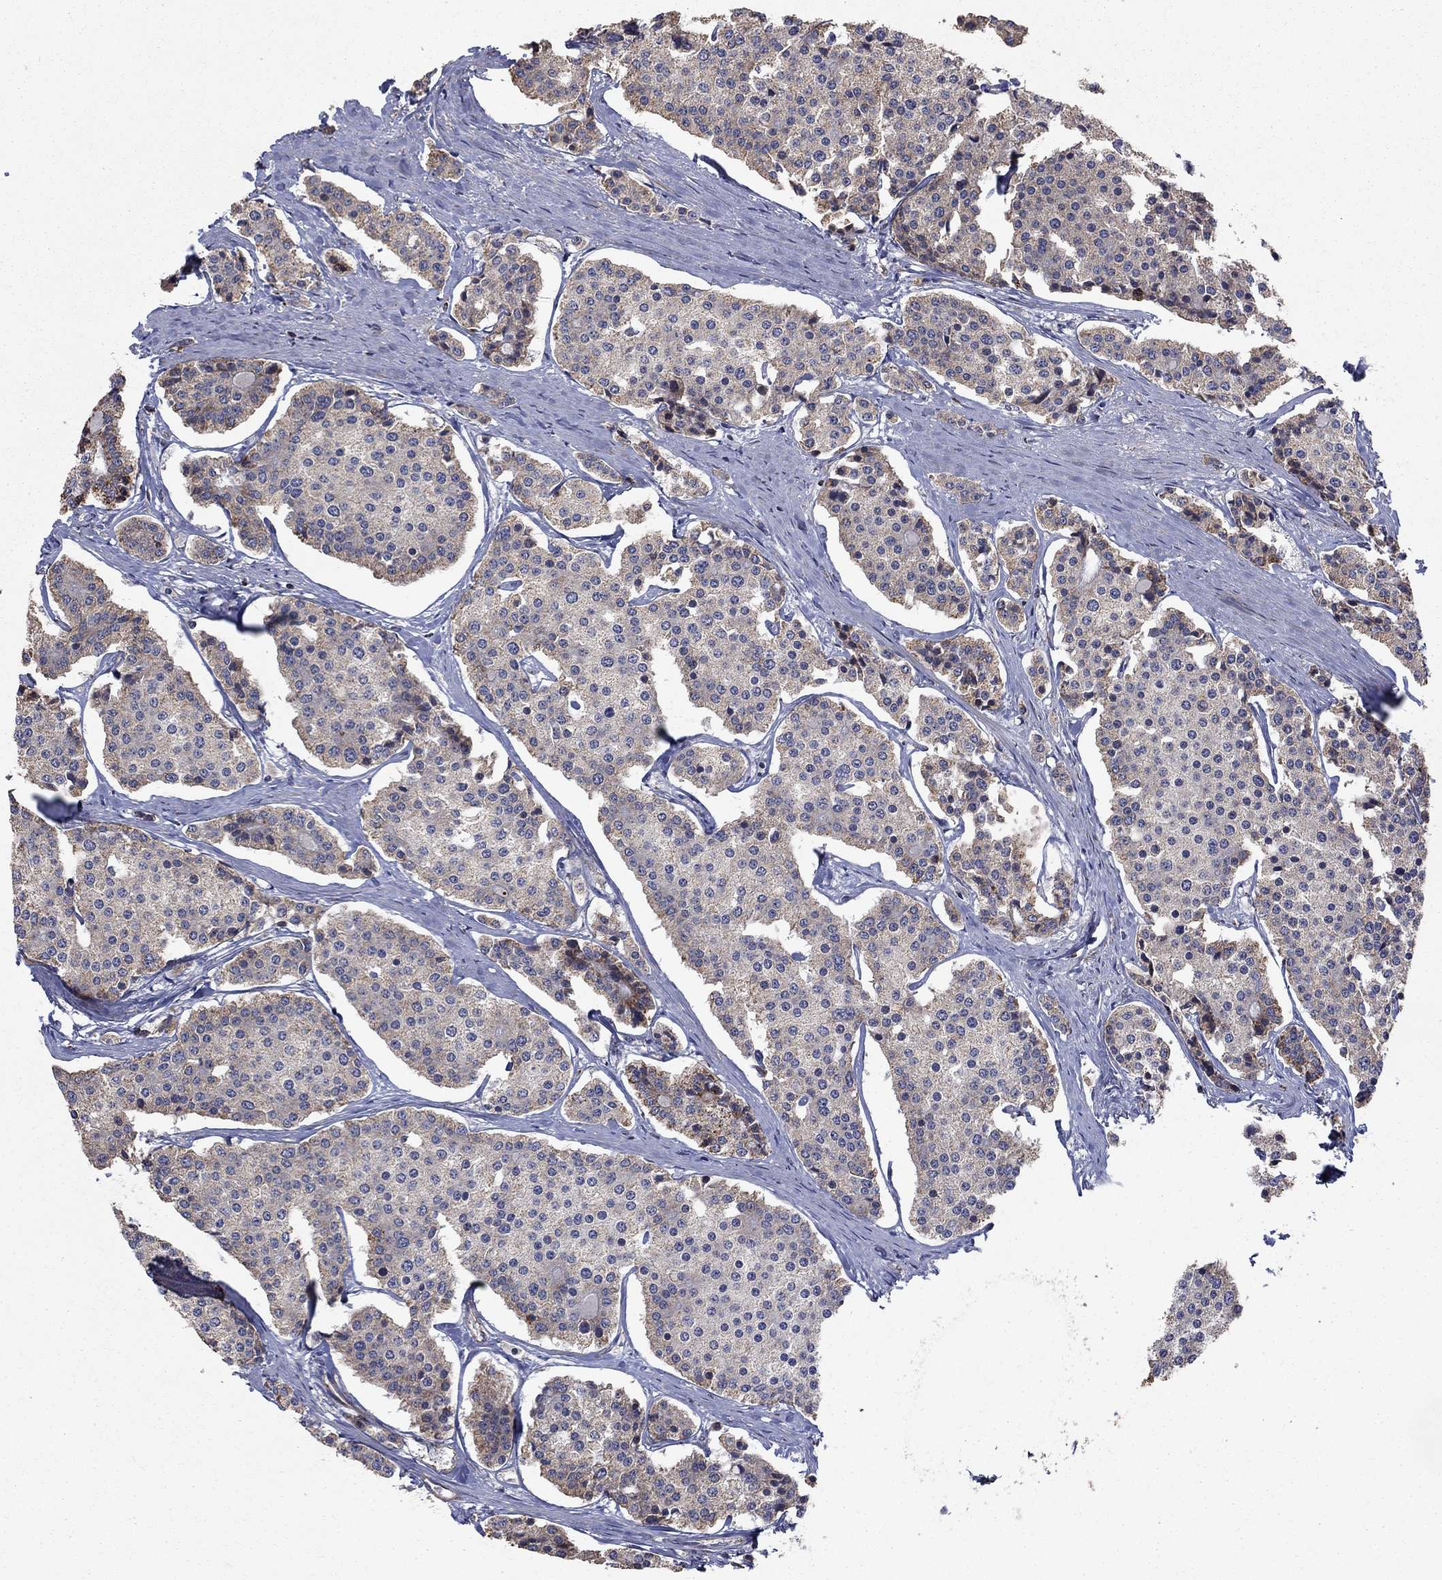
{"staining": {"intensity": "weak", "quantity": "<25%", "location": "cytoplasmic/membranous"}, "tissue": "carcinoid", "cell_type": "Tumor cells", "image_type": "cancer", "snomed": [{"axis": "morphology", "description": "Carcinoid, malignant, NOS"}, {"axis": "topography", "description": "Small intestine"}], "caption": "Protein analysis of carcinoid demonstrates no significant staining in tumor cells. (Immunohistochemistry (ihc), brightfield microscopy, high magnification).", "gene": "NDUFC1", "patient": {"sex": "female", "age": 65}}